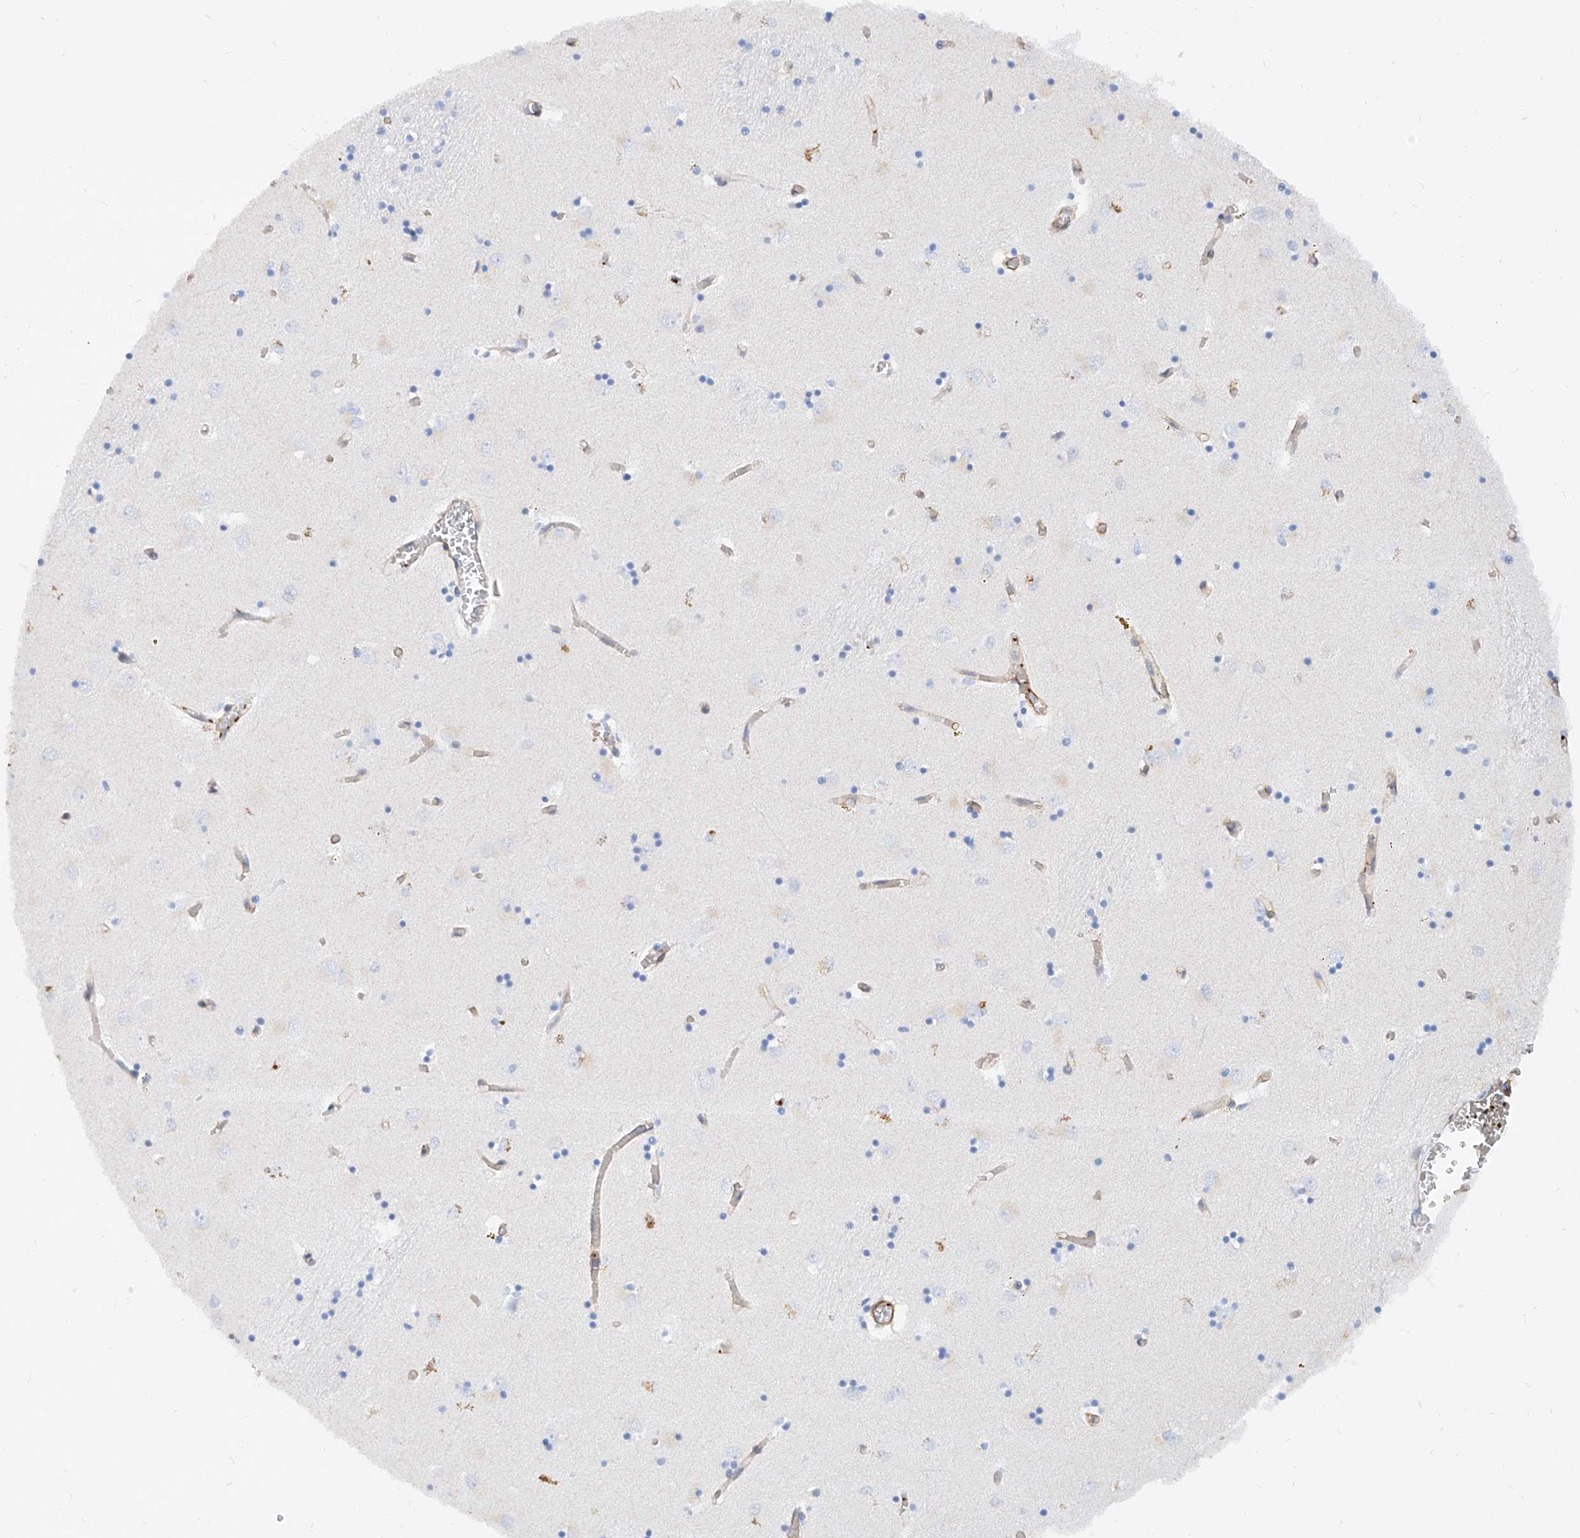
{"staining": {"intensity": "negative", "quantity": "none", "location": "none"}, "tissue": "caudate", "cell_type": "Glial cells", "image_type": "normal", "snomed": [{"axis": "morphology", "description": "Normal tissue, NOS"}, {"axis": "topography", "description": "Lateral ventricle wall"}], "caption": "High power microscopy micrograph of an immunohistochemistry photomicrograph of normal caudate, revealing no significant positivity in glial cells.", "gene": "TAS2R60", "patient": {"sex": "male", "age": 70}}